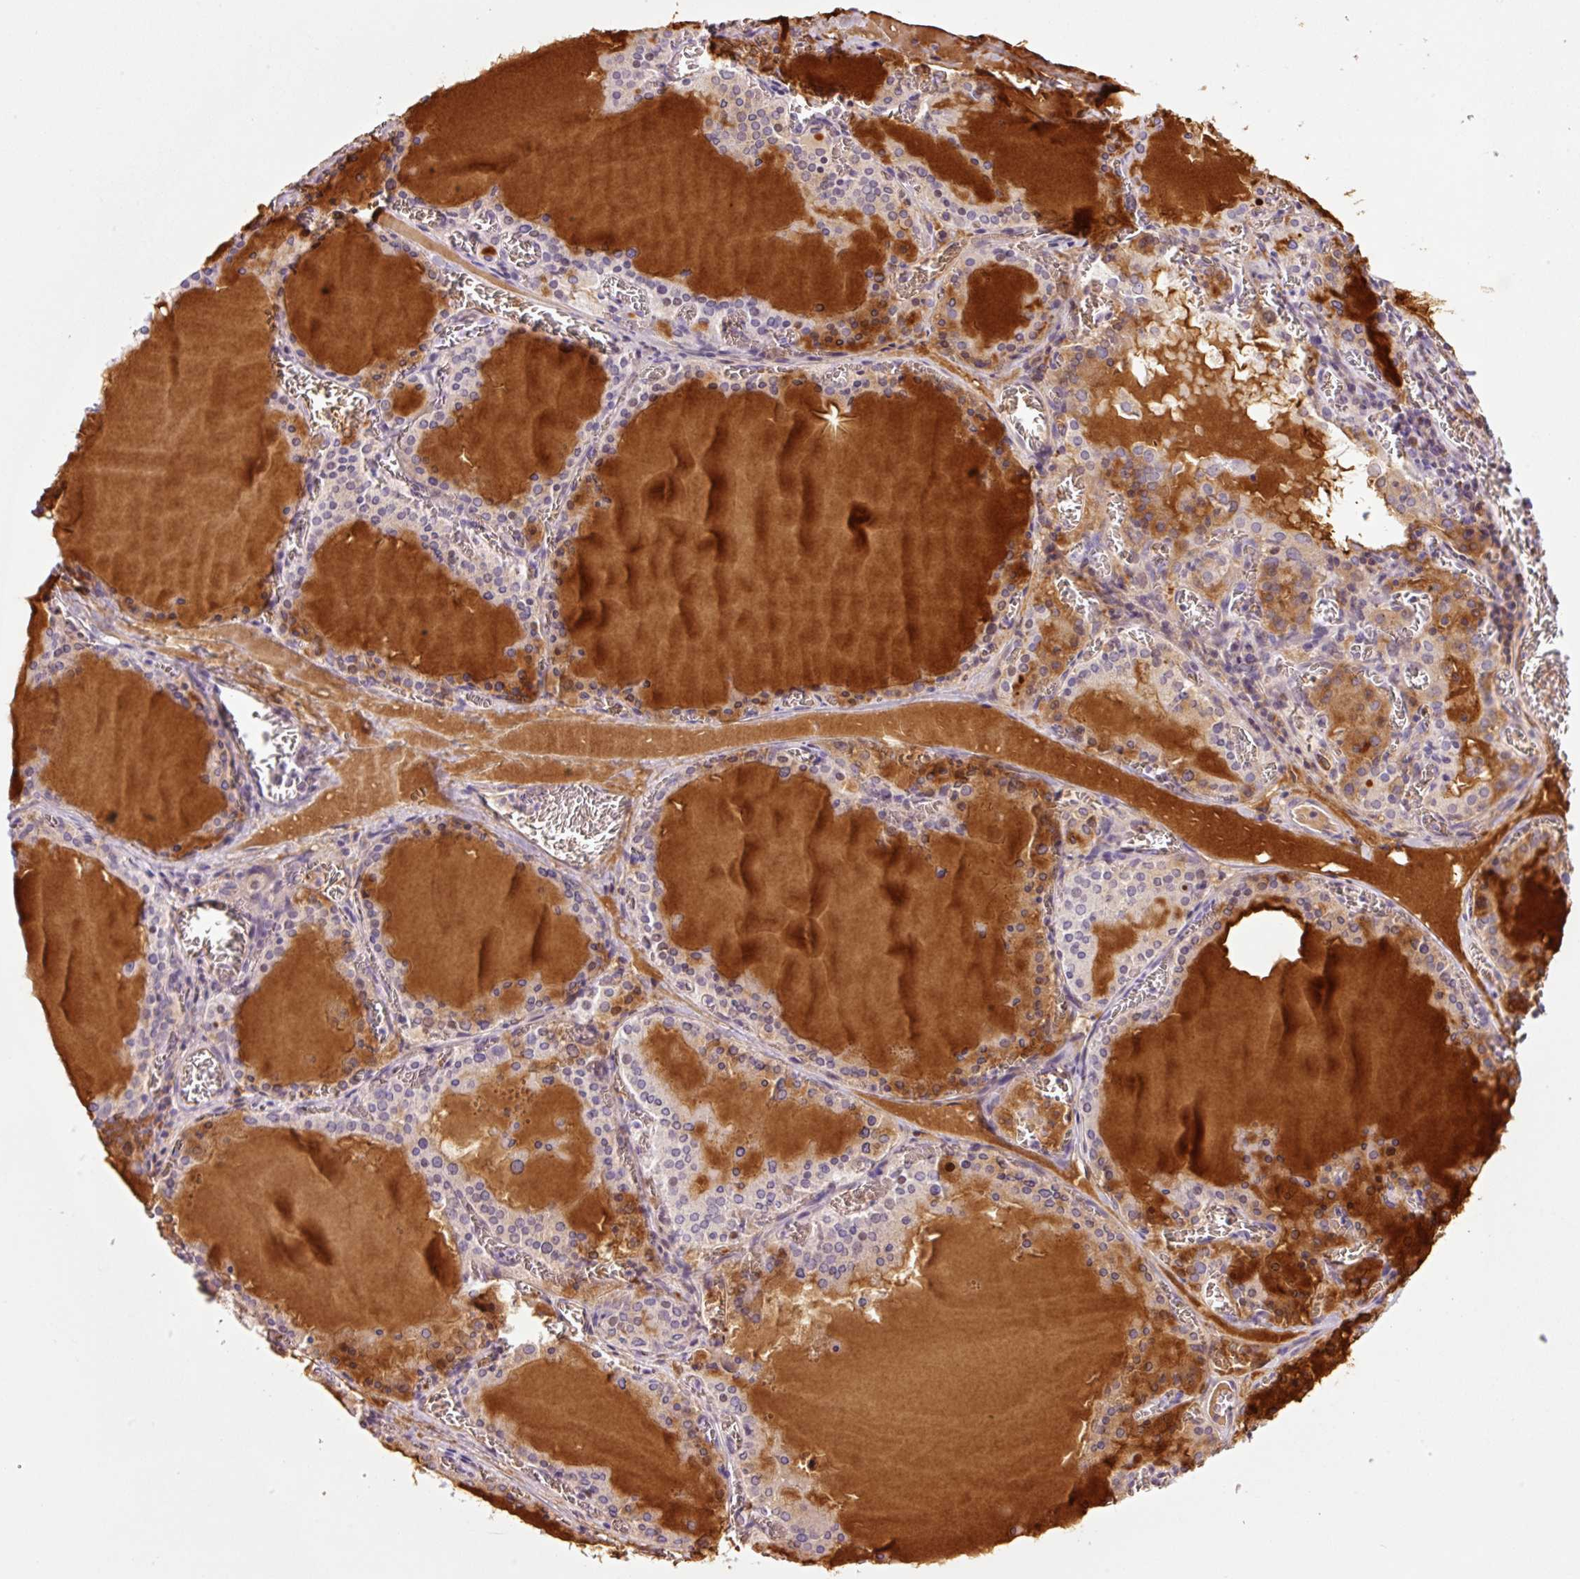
{"staining": {"intensity": "negative", "quantity": "none", "location": "none"}, "tissue": "thyroid gland", "cell_type": "Glandular cells", "image_type": "normal", "snomed": [{"axis": "morphology", "description": "Normal tissue, NOS"}, {"axis": "topography", "description": "Thyroid gland"}], "caption": "Immunohistochemistry of benign thyroid gland exhibits no expression in glandular cells. The staining was performed using DAB to visualize the protein expression in brown, while the nuclei were stained in blue with hematoxylin (Magnification: 20x).", "gene": "KLF1", "patient": {"sex": "female", "age": 30}}